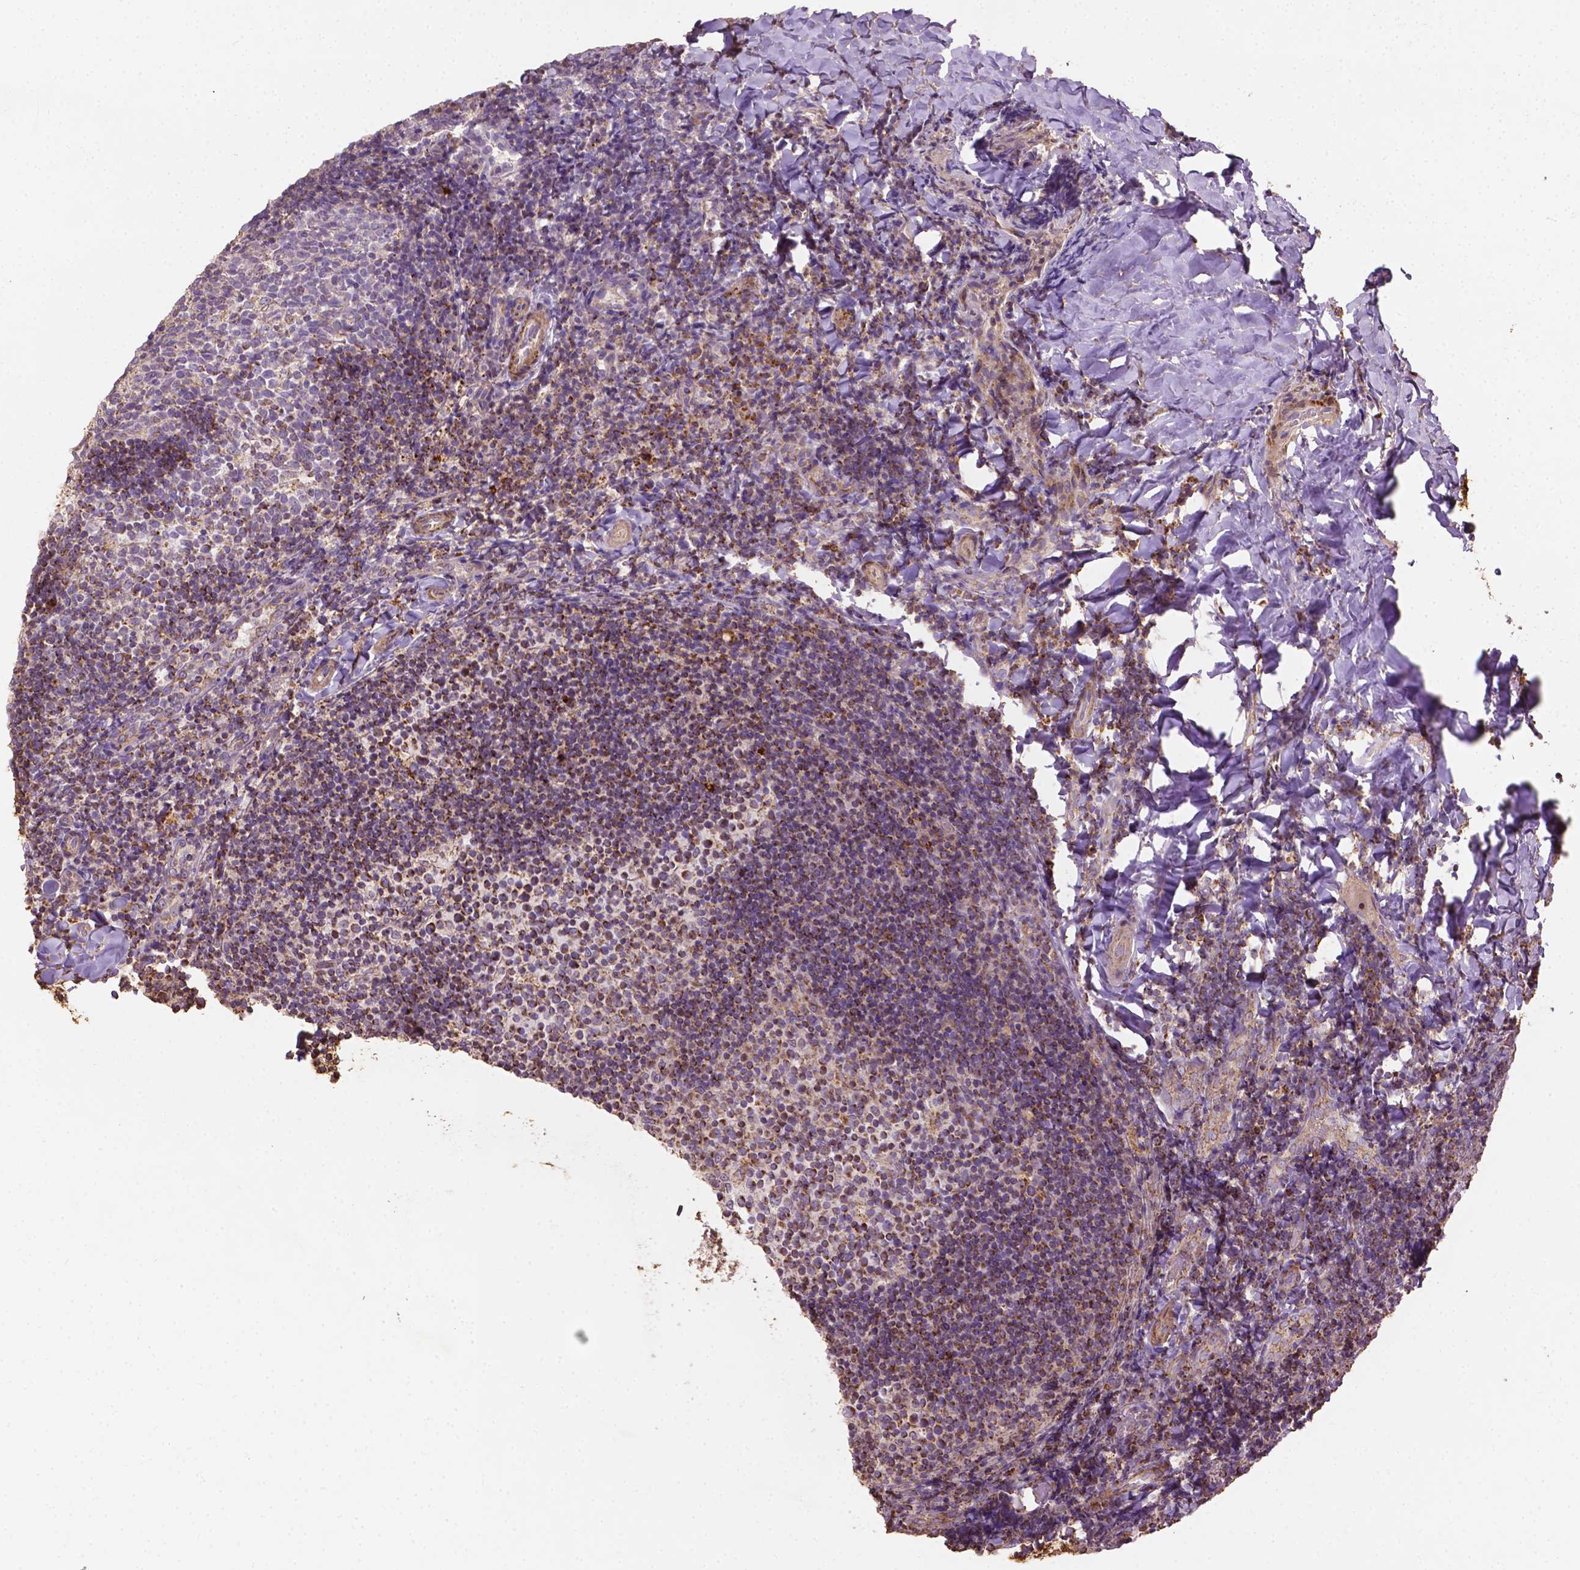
{"staining": {"intensity": "weak", "quantity": "<25%", "location": "cytoplasmic/membranous"}, "tissue": "tonsil", "cell_type": "Germinal center cells", "image_type": "normal", "snomed": [{"axis": "morphology", "description": "Normal tissue, NOS"}, {"axis": "topography", "description": "Tonsil"}], "caption": "High power microscopy histopathology image of an immunohistochemistry (IHC) image of unremarkable tonsil, revealing no significant staining in germinal center cells. (DAB immunohistochemistry with hematoxylin counter stain).", "gene": "LRR1", "patient": {"sex": "female", "age": 10}}